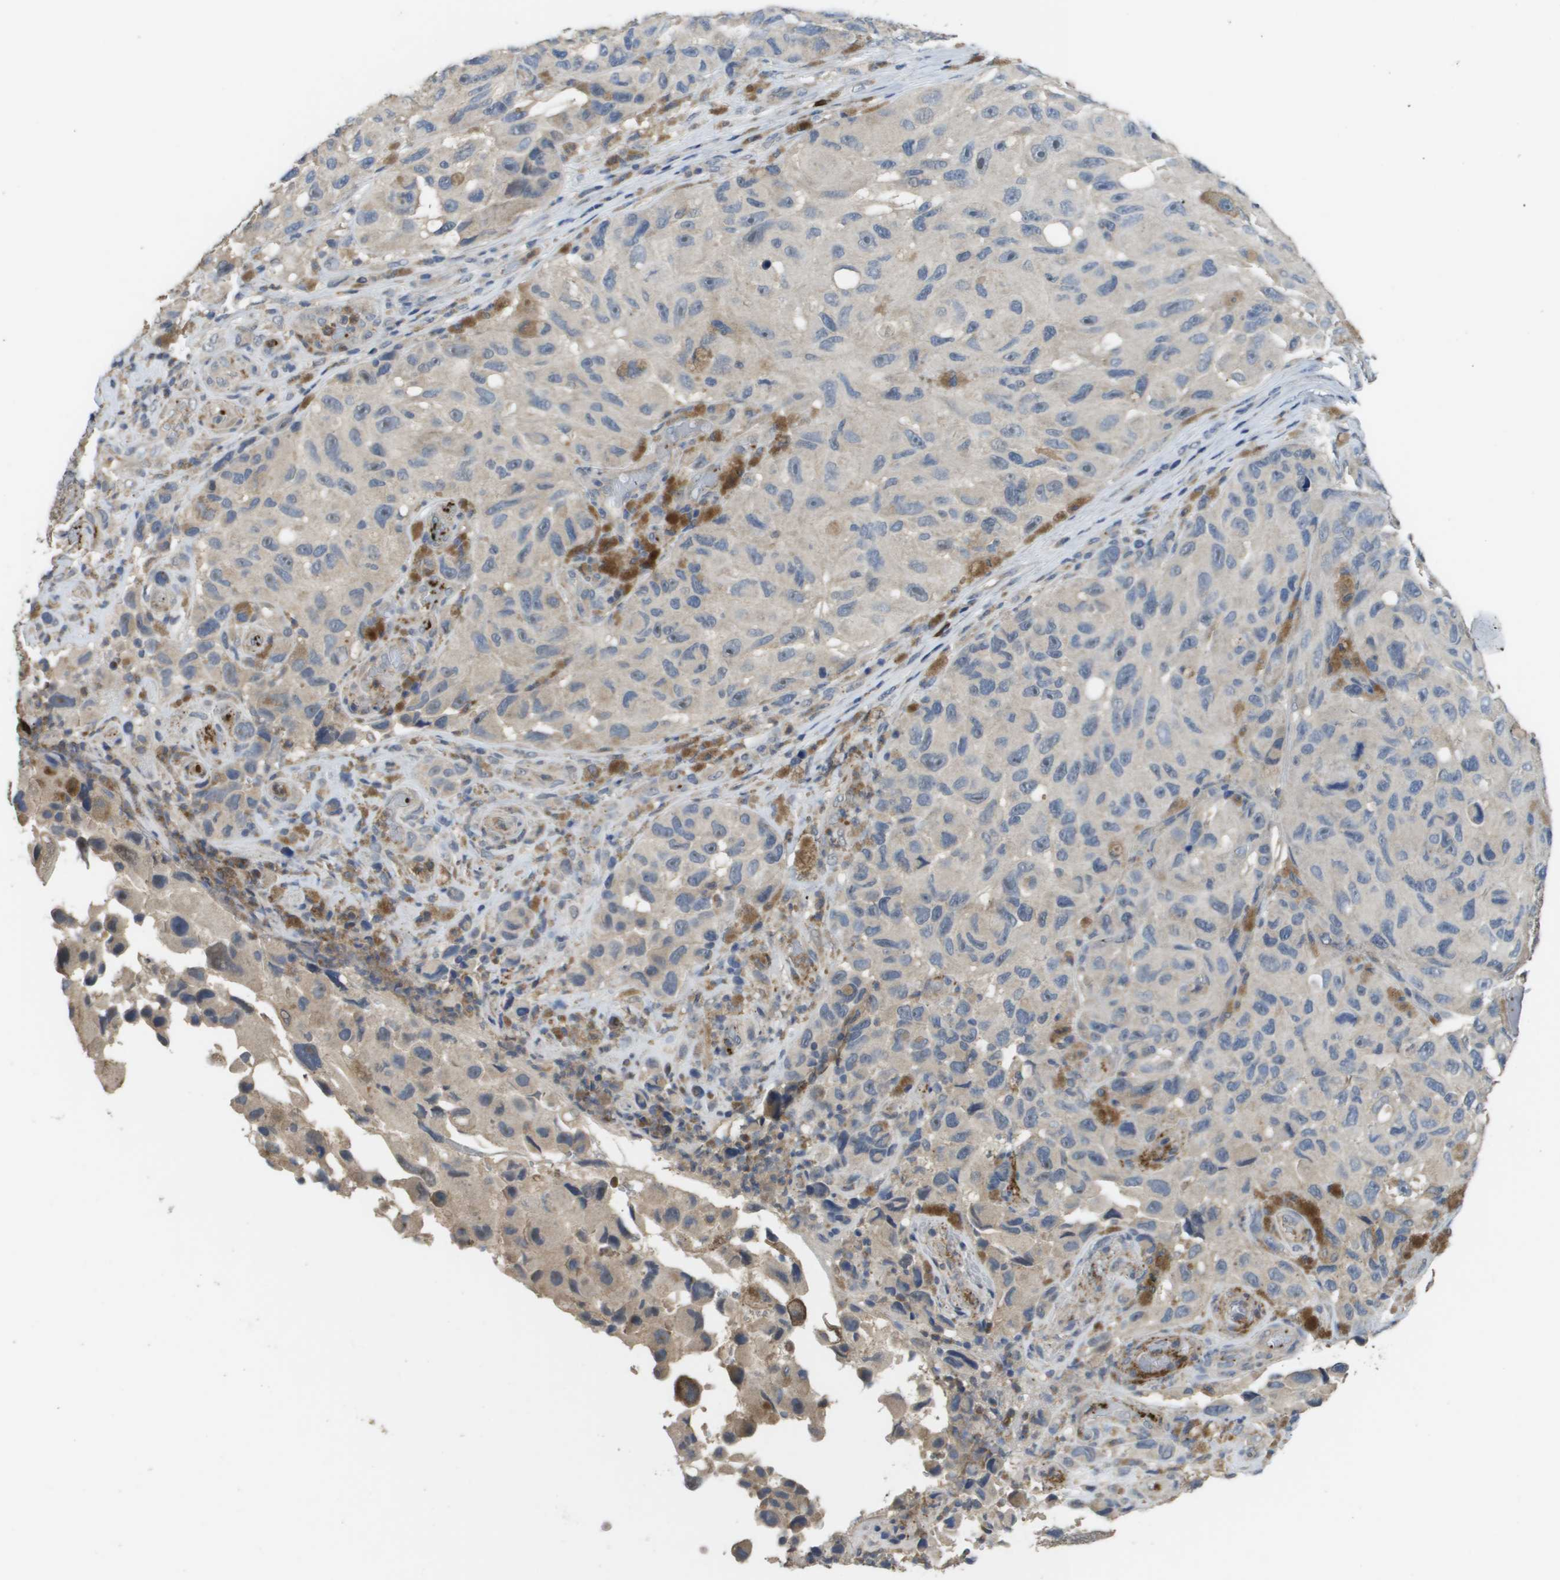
{"staining": {"intensity": "negative", "quantity": "none", "location": "none"}, "tissue": "melanoma", "cell_type": "Tumor cells", "image_type": "cancer", "snomed": [{"axis": "morphology", "description": "Malignant melanoma, NOS"}, {"axis": "topography", "description": "Skin"}], "caption": "High magnification brightfield microscopy of malignant melanoma stained with DAB (brown) and counterstained with hematoxylin (blue): tumor cells show no significant expression.", "gene": "RAB27B", "patient": {"sex": "female", "age": 73}}